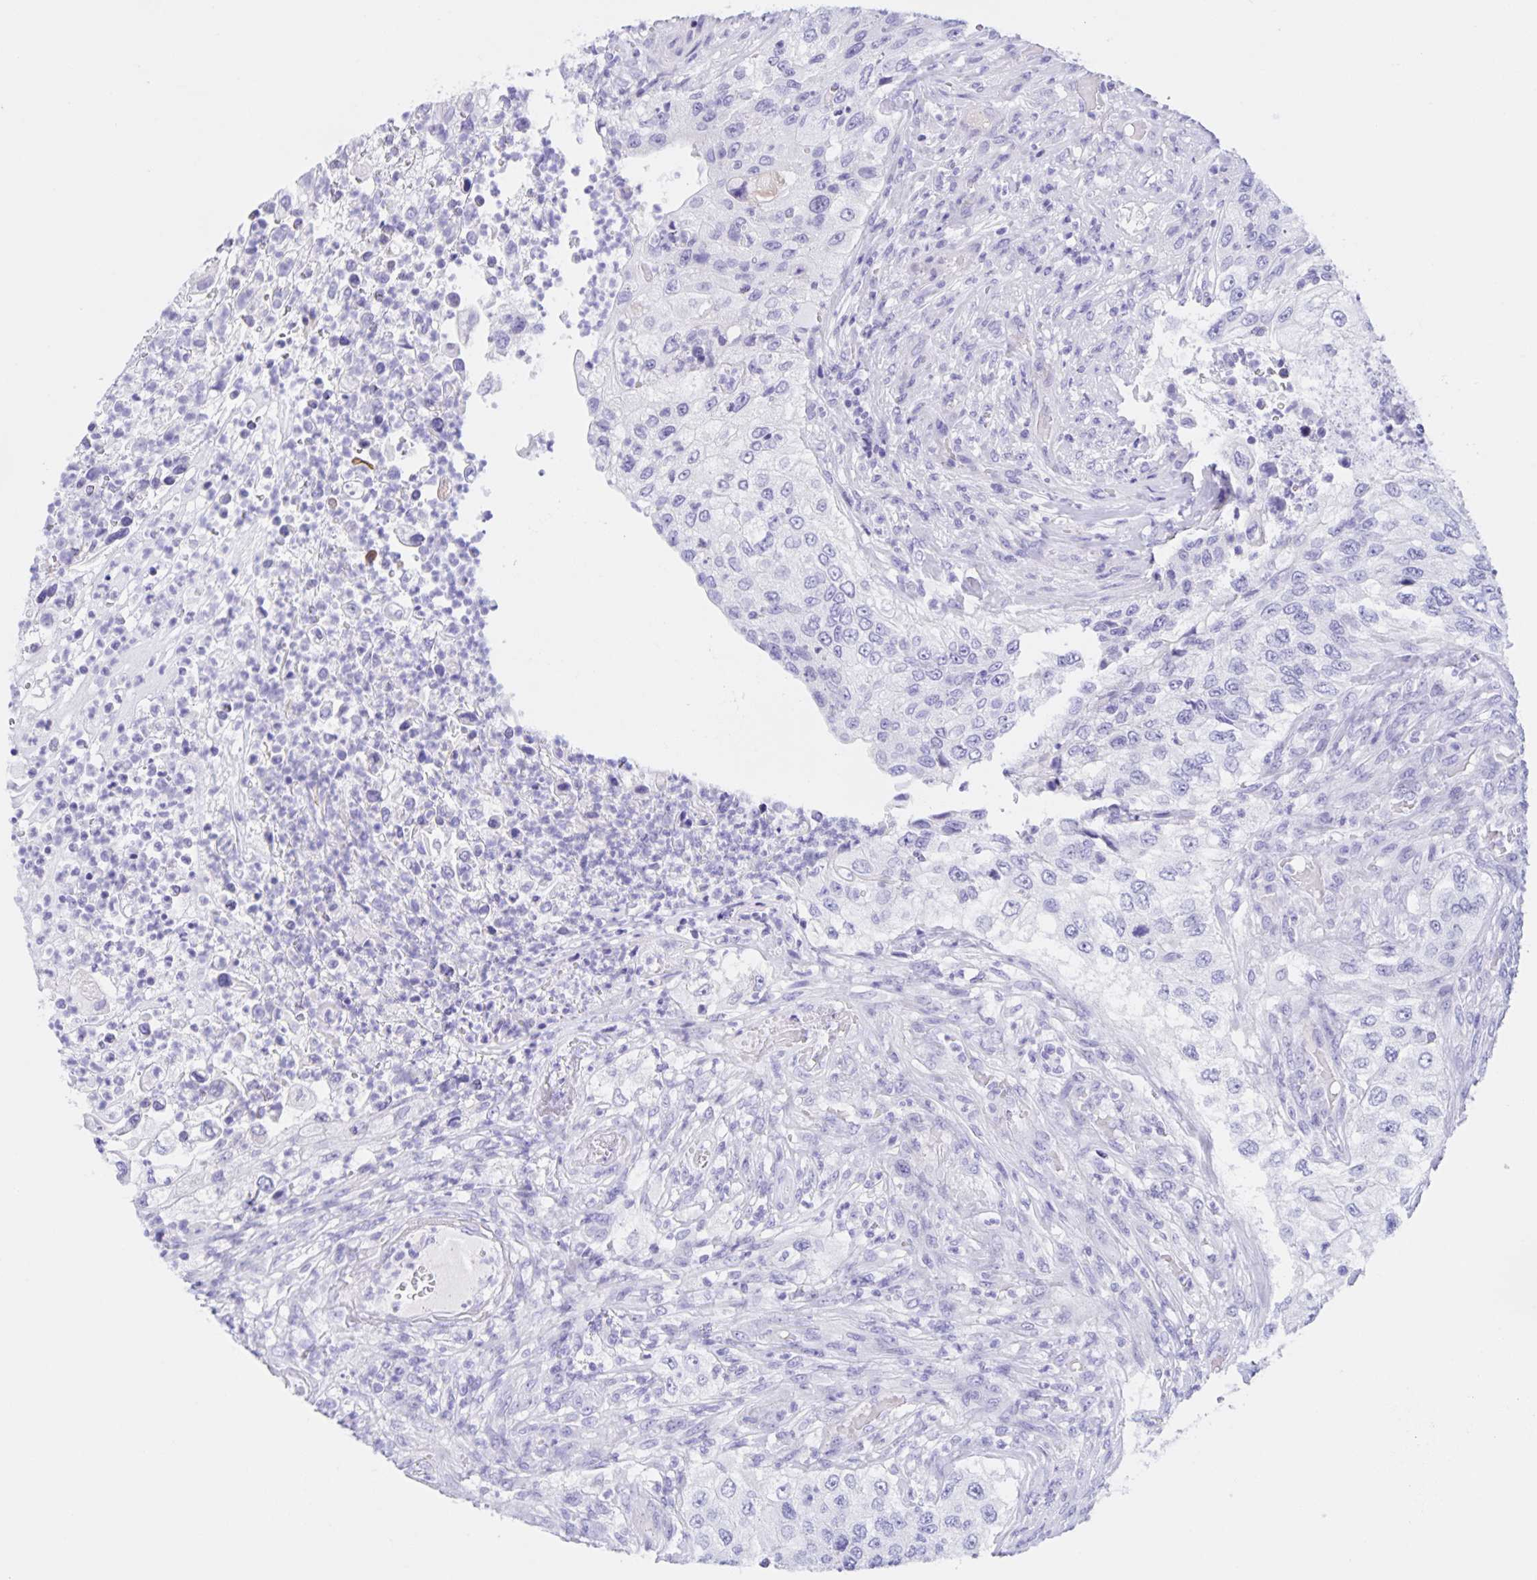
{"staining": {"intensity": "negative", "quantity": "none", "location": "none"}, "tissue": "urothelial cancer", "cell_type": "Tumor cells", "image_type": "cancer", "snomed": [{"axis": "morphology", "description": "Urothelial carcinoma, High grade"}, {"axis": "topography", "description": "Urinary bladder"}], "caption": "This is an immunohistochemistry (IHC) photomicrograph of urothelial cancer. There is no staining in tumor cells.", "gene": "CATSPER4", "patient": {"sex": "female", "age": 60}}